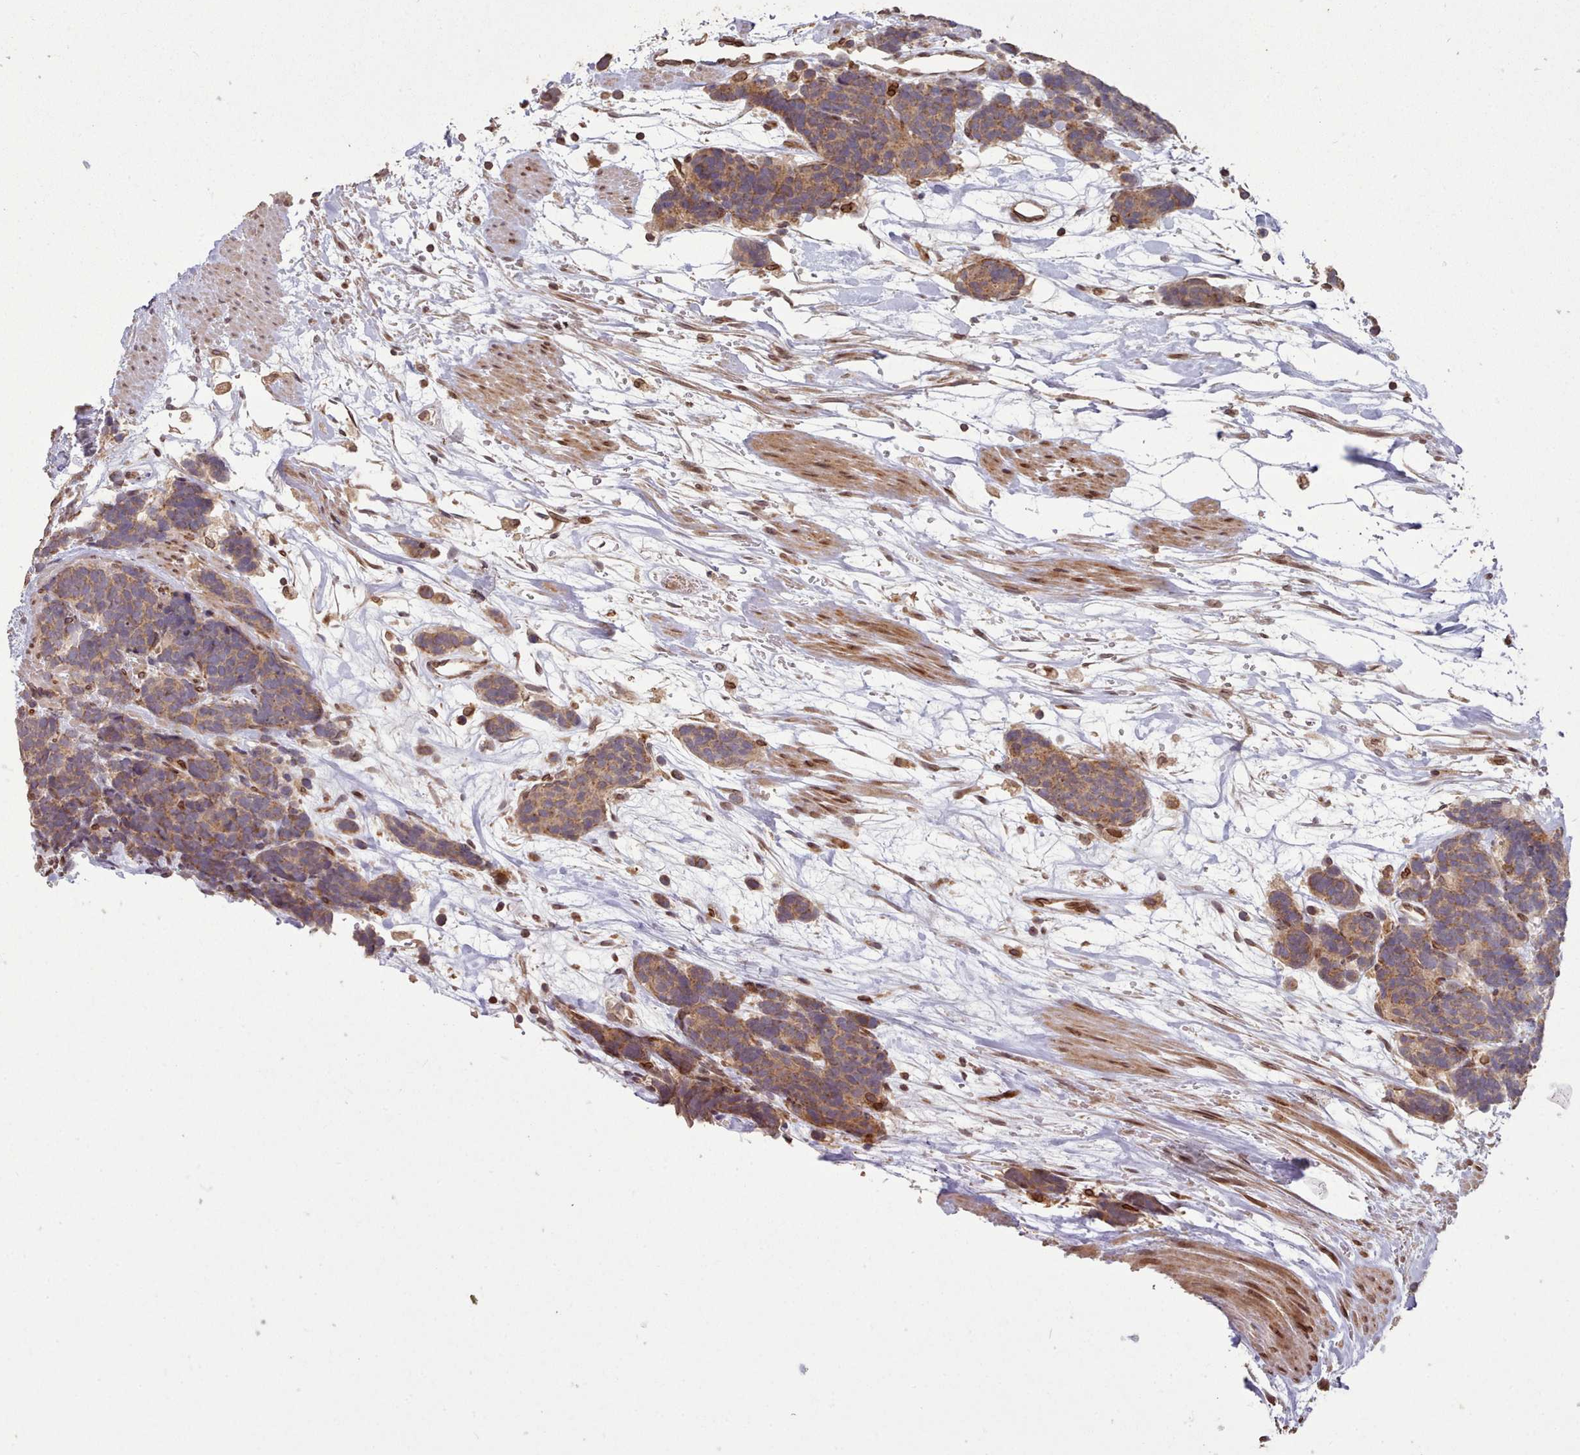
{"staining": {"intensity": "moderate", "quantity": ">75%", "location": "cytoplasmic/membranous"}, "tissue": "carcinoid", "cell_type": "Tumor cells", "image_type": "cancer", "snomed": [{"axis": "morphology", "description": "Carcinoma, NOS"}, {"axis": "morphology", "description": "Carcinoid, malignant, NOS"}, {"axis": "topography", "description": "Prostate"}], "caption": "Tumor cells show moderate cytoplasmic/membranous staining in about >75% of cells in carcinoma.", "gene": "TOR1AIP1", "patient": {"sex": "male", "age": 57}}